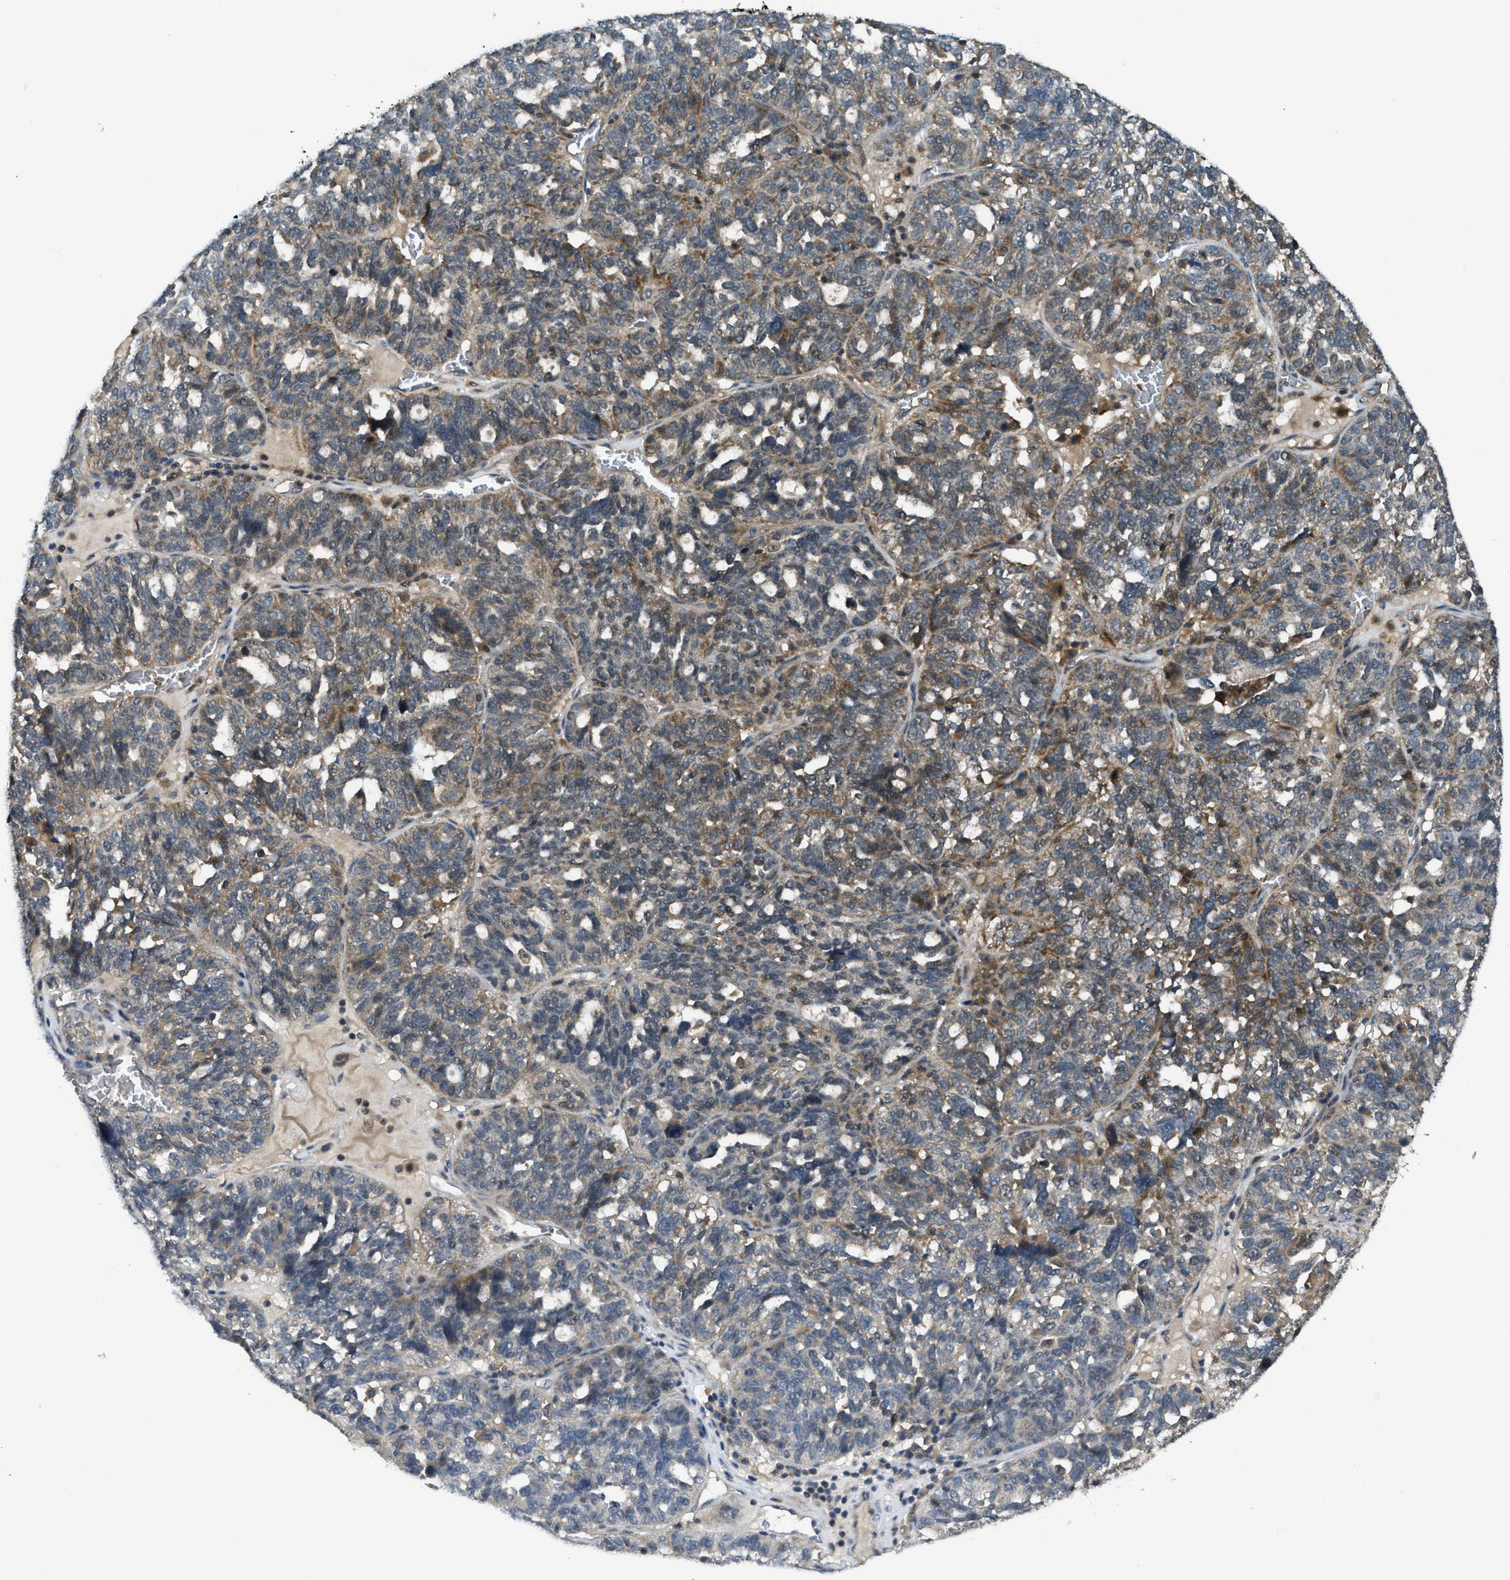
{"staining": {"intensity": "moderate", "quantity": "25%-75%", "location": "cytoplasmic/membranous"}, "tissue": "ovarian cancer", "cell_type": "Tumor cells", "image_type": "cancer", "snomed": [{"axis": "morphology", "description": "Cystadenocarcinoma, serous, NOS"}, {"axis": "topography", "description": "Ovary"}], "caption": "Serous cystadenocarcinoma (ovarian) was stained to show a protein in brown. There is medium levels of moderate cytoplasmic/membranous expression in about 25%-75% of tumor cells.", "gene": "ZNF71", "patient": {"sex": "female", "age": 59}}